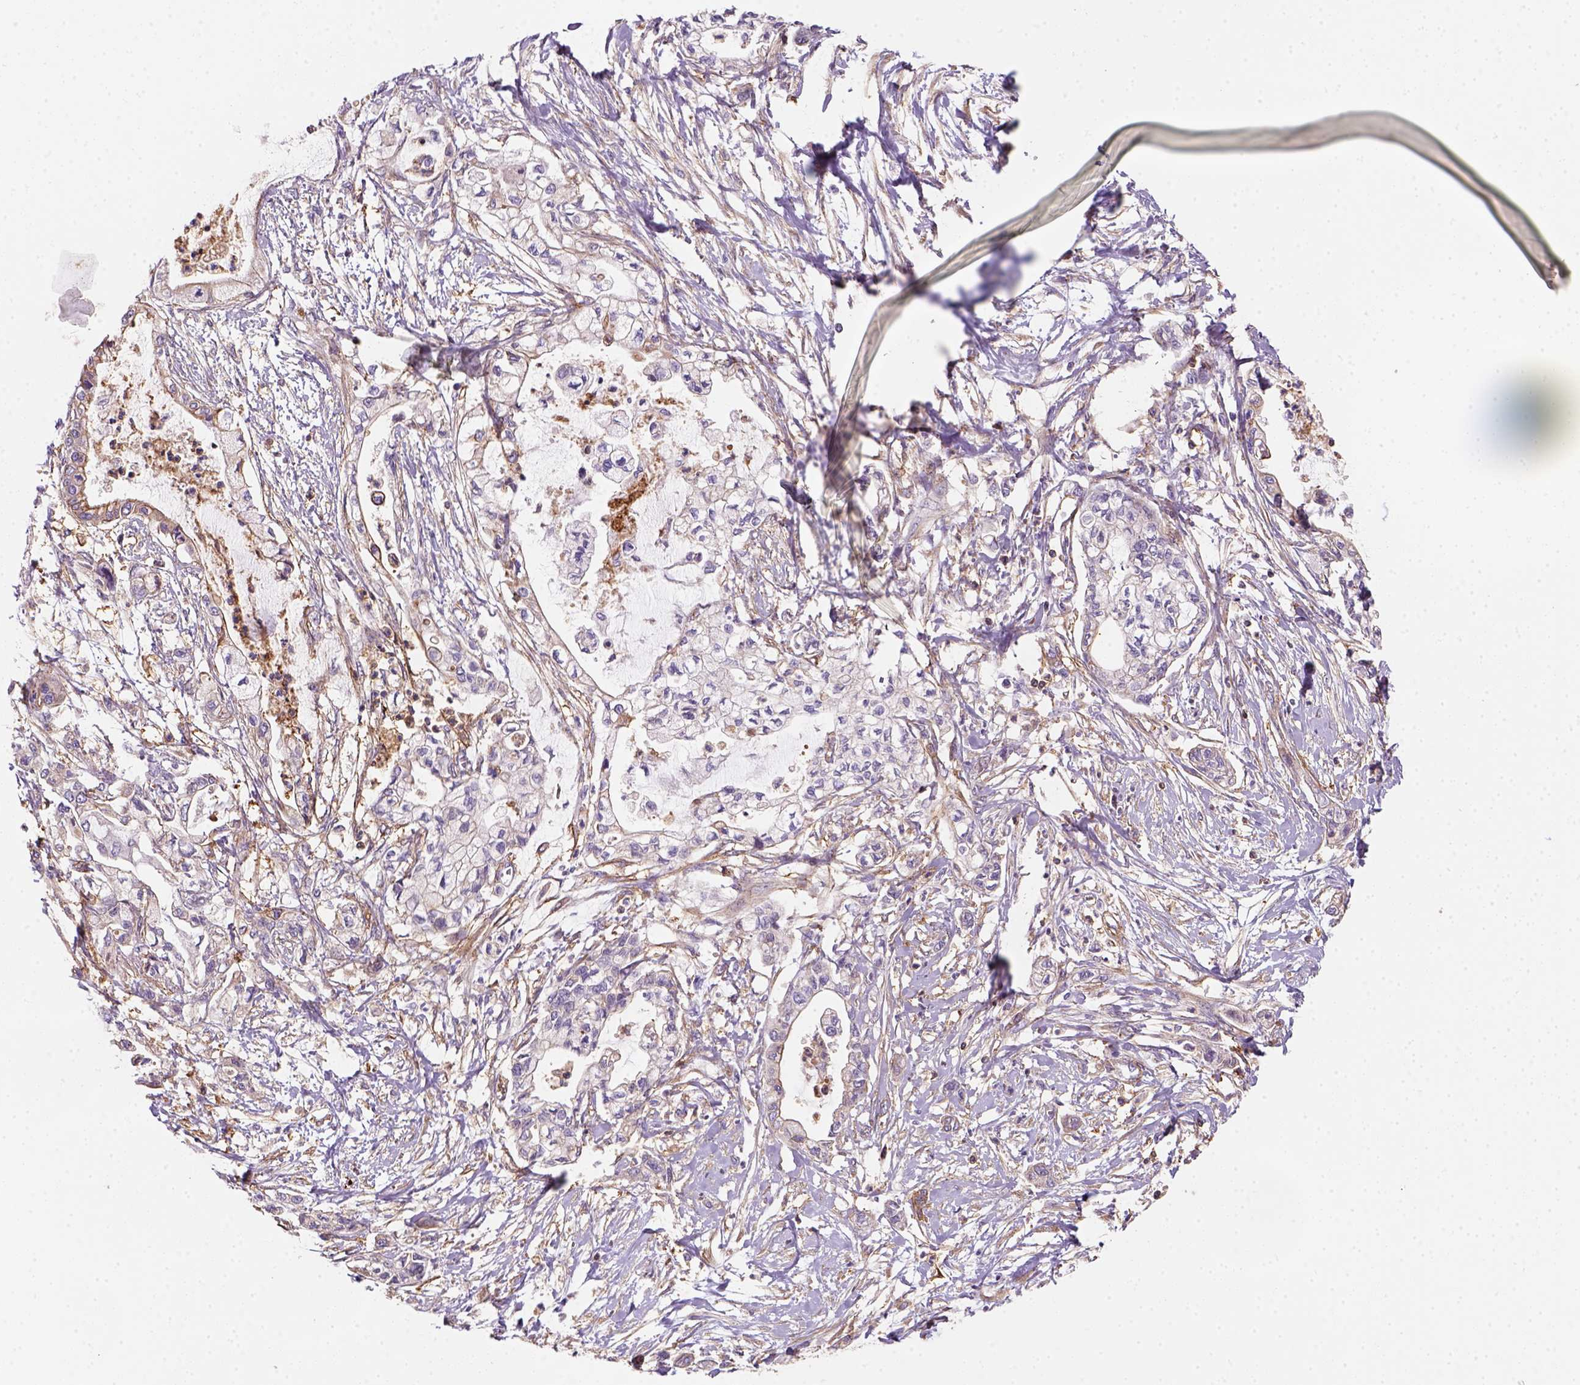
{"staining": {"intensity": "moderate", "quantity": "<25%", "location": "cytoplasmic/membranous"}, "tissue": "pancreatic cancer", "cell_type": "Tumor cells", "image_type": "cancer", "snomed": [{"axis": "morphology", "description": "Adenocarcinoma, NOS"}, {"axis": "topography", "description": "Pancreas"}], "caption": "High-magnification brightfield microscopy of adenocarcinoma (pancreatic) stained with DAB (3,3'-diaminobenzidine) (brown) and counterstained with hematoxylin (blue). tumor cells exhibit moderate cytoplasmic/membranous positivity is seen in about<25% of cells.", "gene": "GPRC5D", "patient": {"sex": "male", "age": 54}}